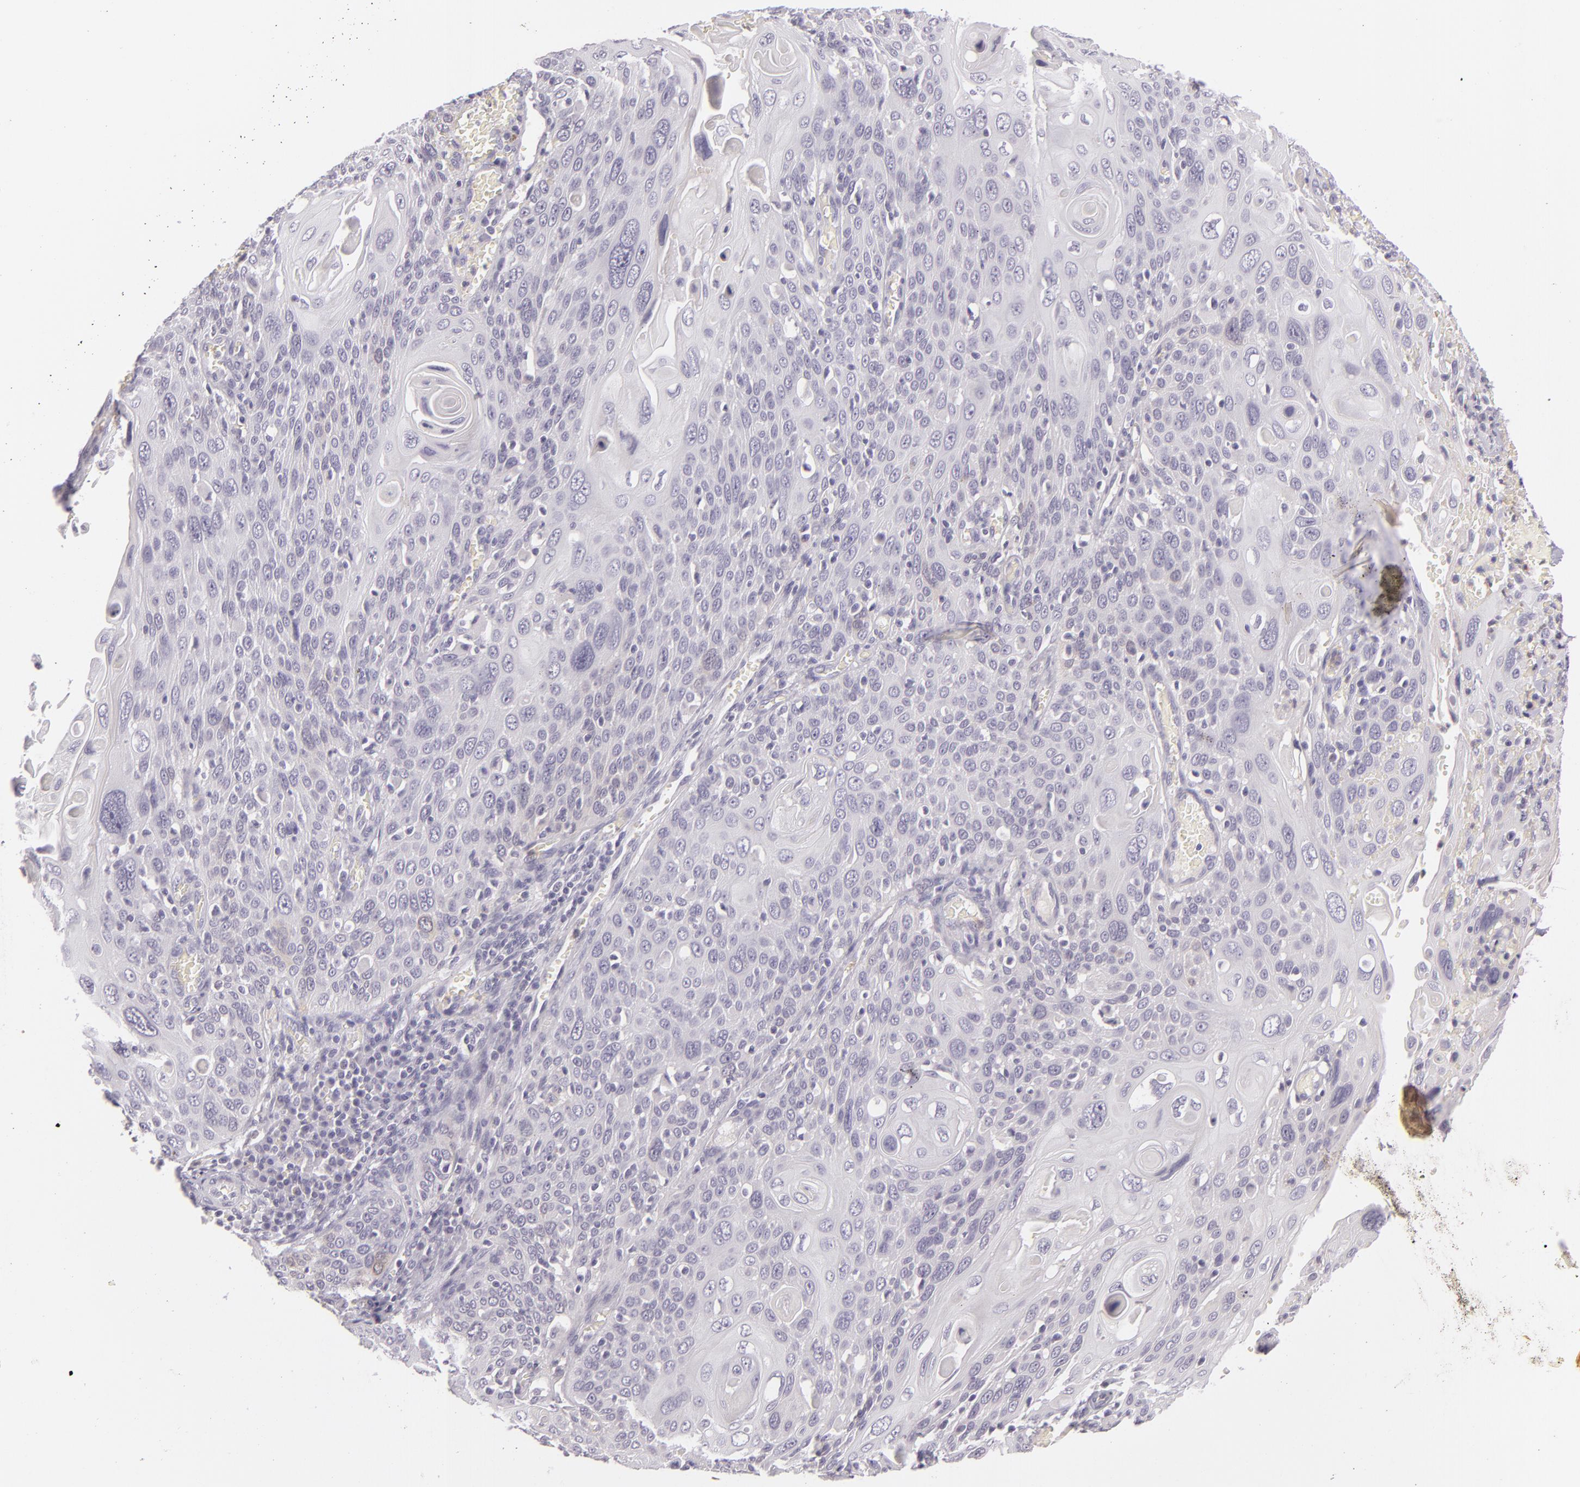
{"staining": {"intensity": "negative", "quantity": "none", "location": "none"}, "tissue": "cervical cancer", "cell_type": "Tumor cells", "image_type": "cancer", "snomed": [{"axis": "morphology", "description": "Squamous cell carcinoma, NOS"}, {"axis": "topography", "description": "Cervix"}], "caption": "Immunohistochemistry micrograph of neoplastic tissue: cervical cancer stained with DAB shows no significant protein expression in tumor cells.", "gene": "CBS", "patient": {"sex": "female", "age": 54}}